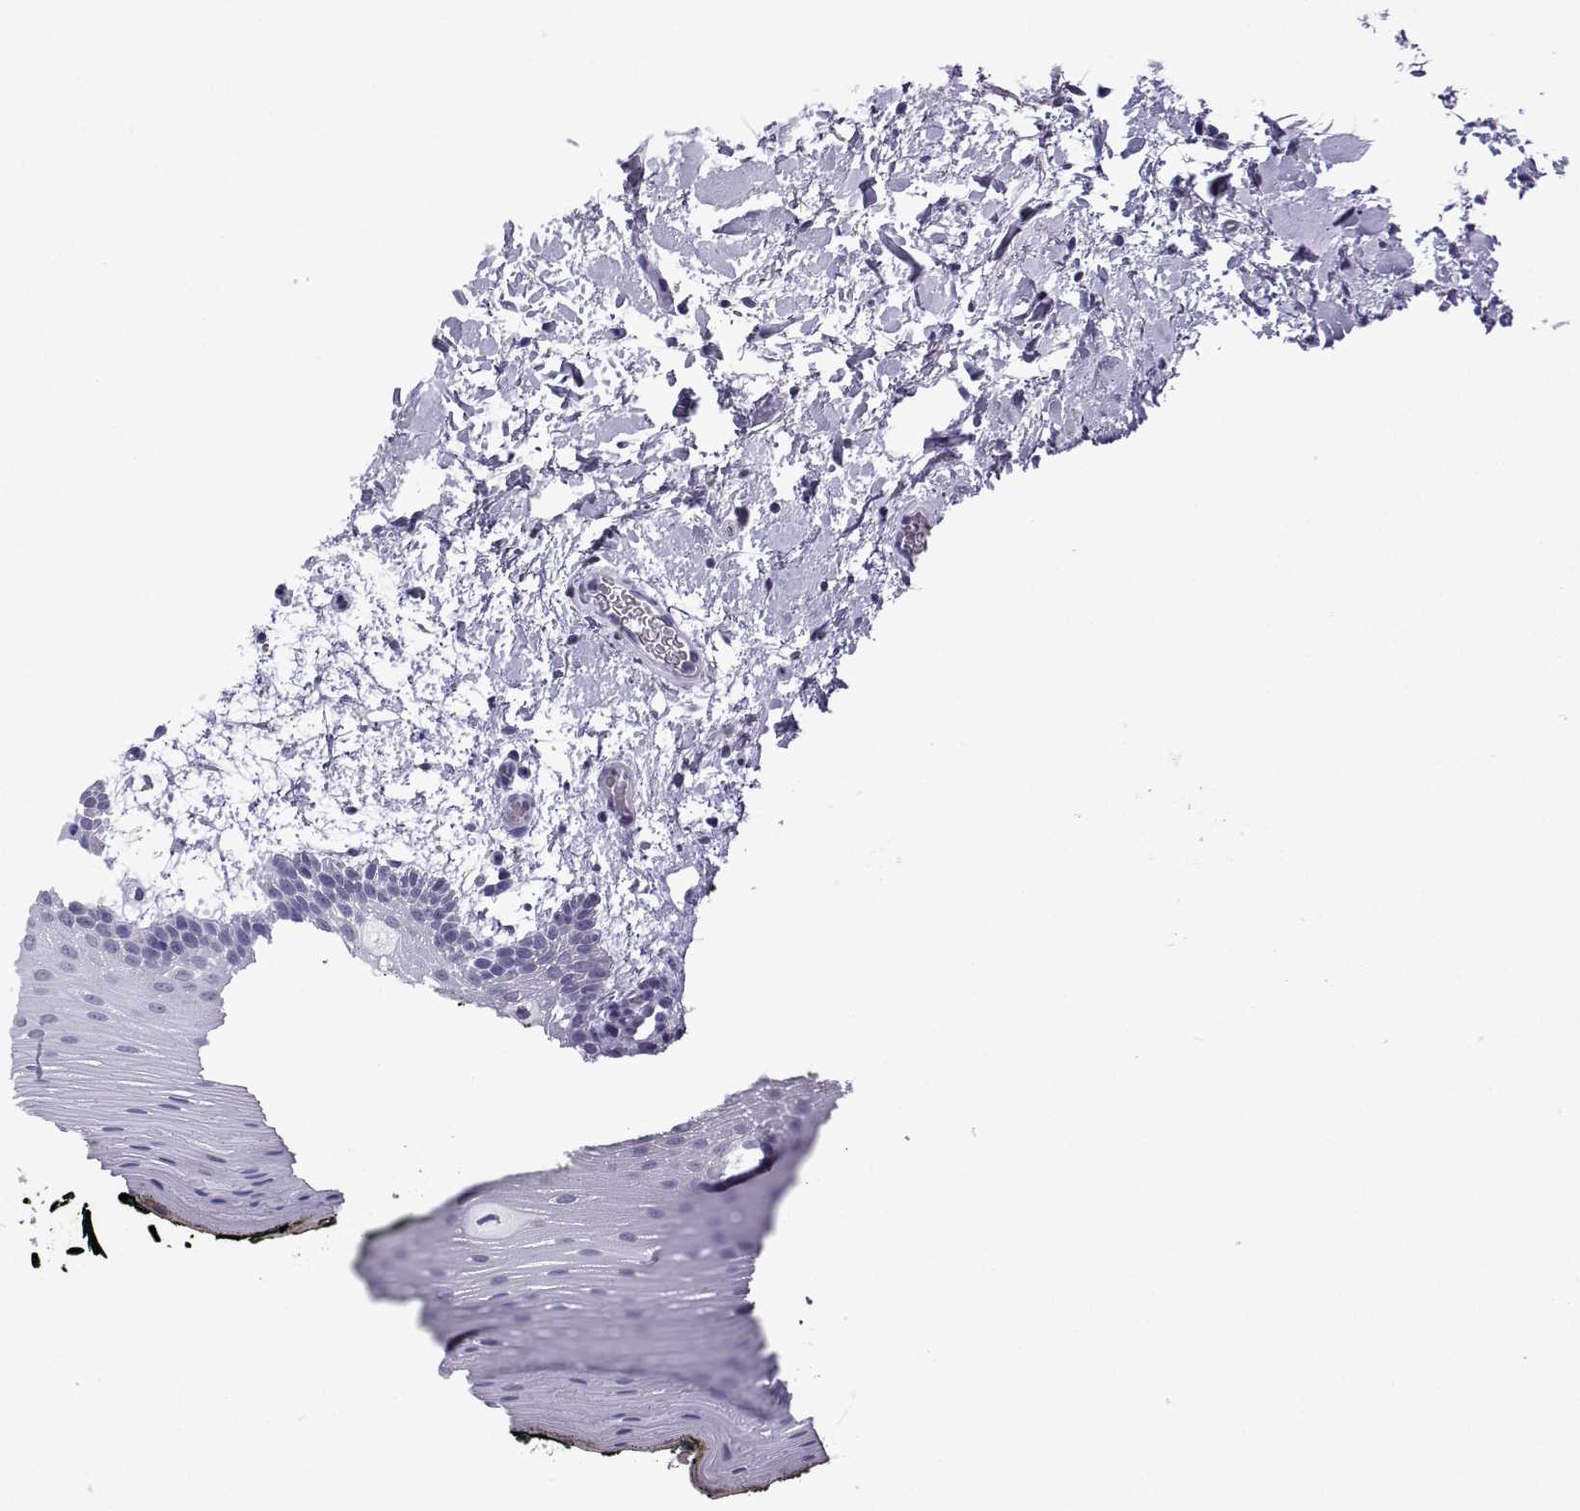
{"staining": {"intensity": "negative", "quantity": "none", "location": "none"}, "tissue": "oral mucosa", "cell_type": "Squamous epithelial cells", "image_type": "normal", "snomed": [{"axis": "morphology", "description": "Normal tissue, NOS"}, {"axis": "topography", "description": "Oral tissue"}, {"axis": "topography", "description": "Head-Neck"}], "caption": "IHC photomicrograph of unremarkable oral mucosa: human oral mucosa stained with DAB (3,3'-diaminobenzidine) shows no significant protein positivity in squamous epithelial cells. (Stains: DAB immunohistochemistry (IHC) with hematoxylin counter stain, Microscopy: brightfield microscopy at high magnification).", "gene": "ACRBP", "patient": {"sex": "male", "age": 65}}